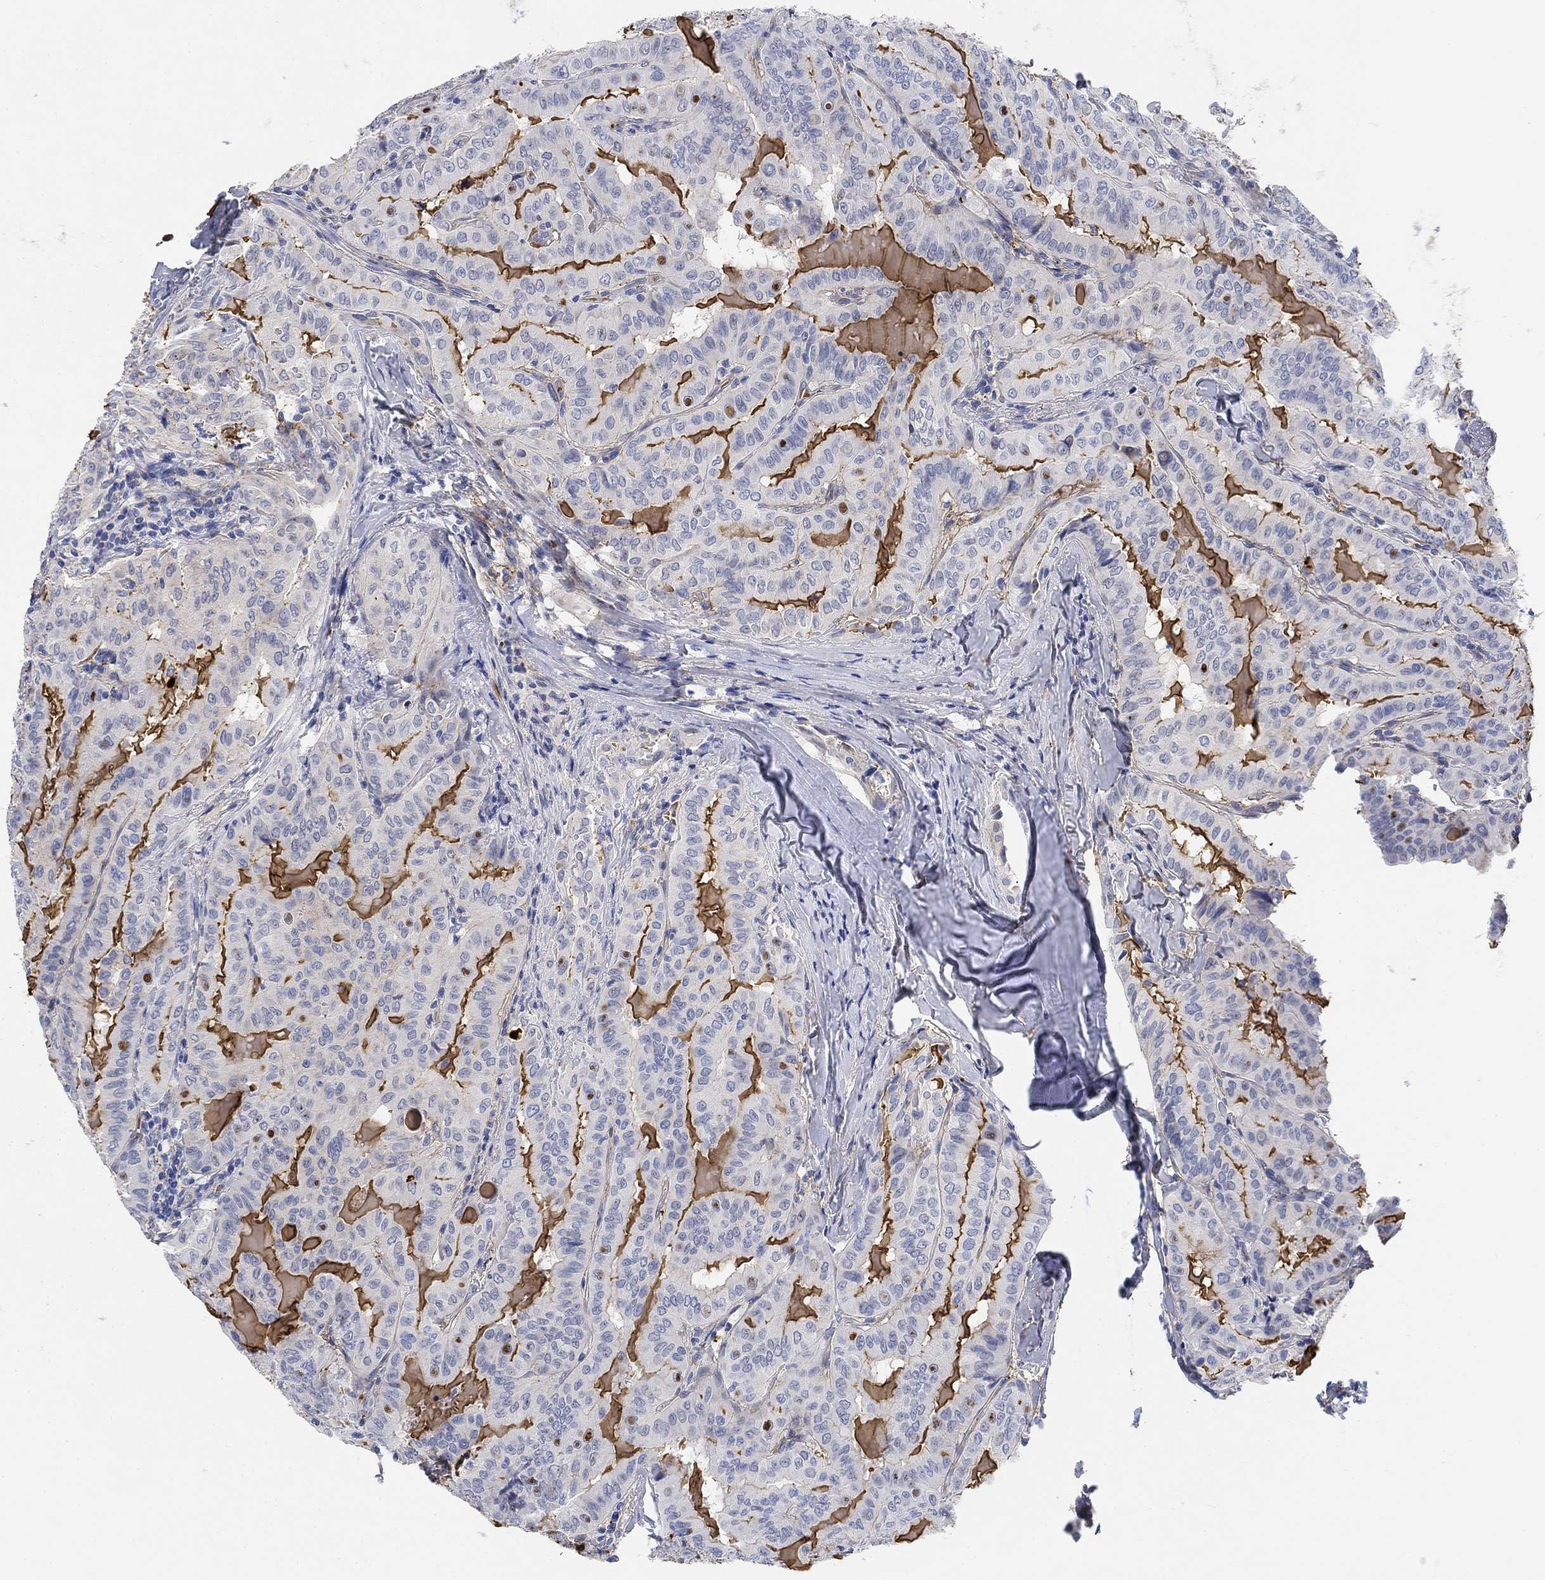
{"staining": {"intensity": "negative", "quantity": "none", "location": "none"}, "tissue": "thyroid cancer", "cell_type": "Tumor cells", "image_type": "cancer", "snomed": [{"axis": "morphology", "description": "Papillary adenocarcinoma, NOS"}, {"axis": "topography", "description": "Thyroid gland"}], "caption": "Immunohistochemistry photomicrograph of human papillary adenocarcinoma (thyroid) stained for a protein (brown), which demonstrates no expression in tumor cells.", "gene": "PAX6", "patient": {"sex": "female", "age": 68}}